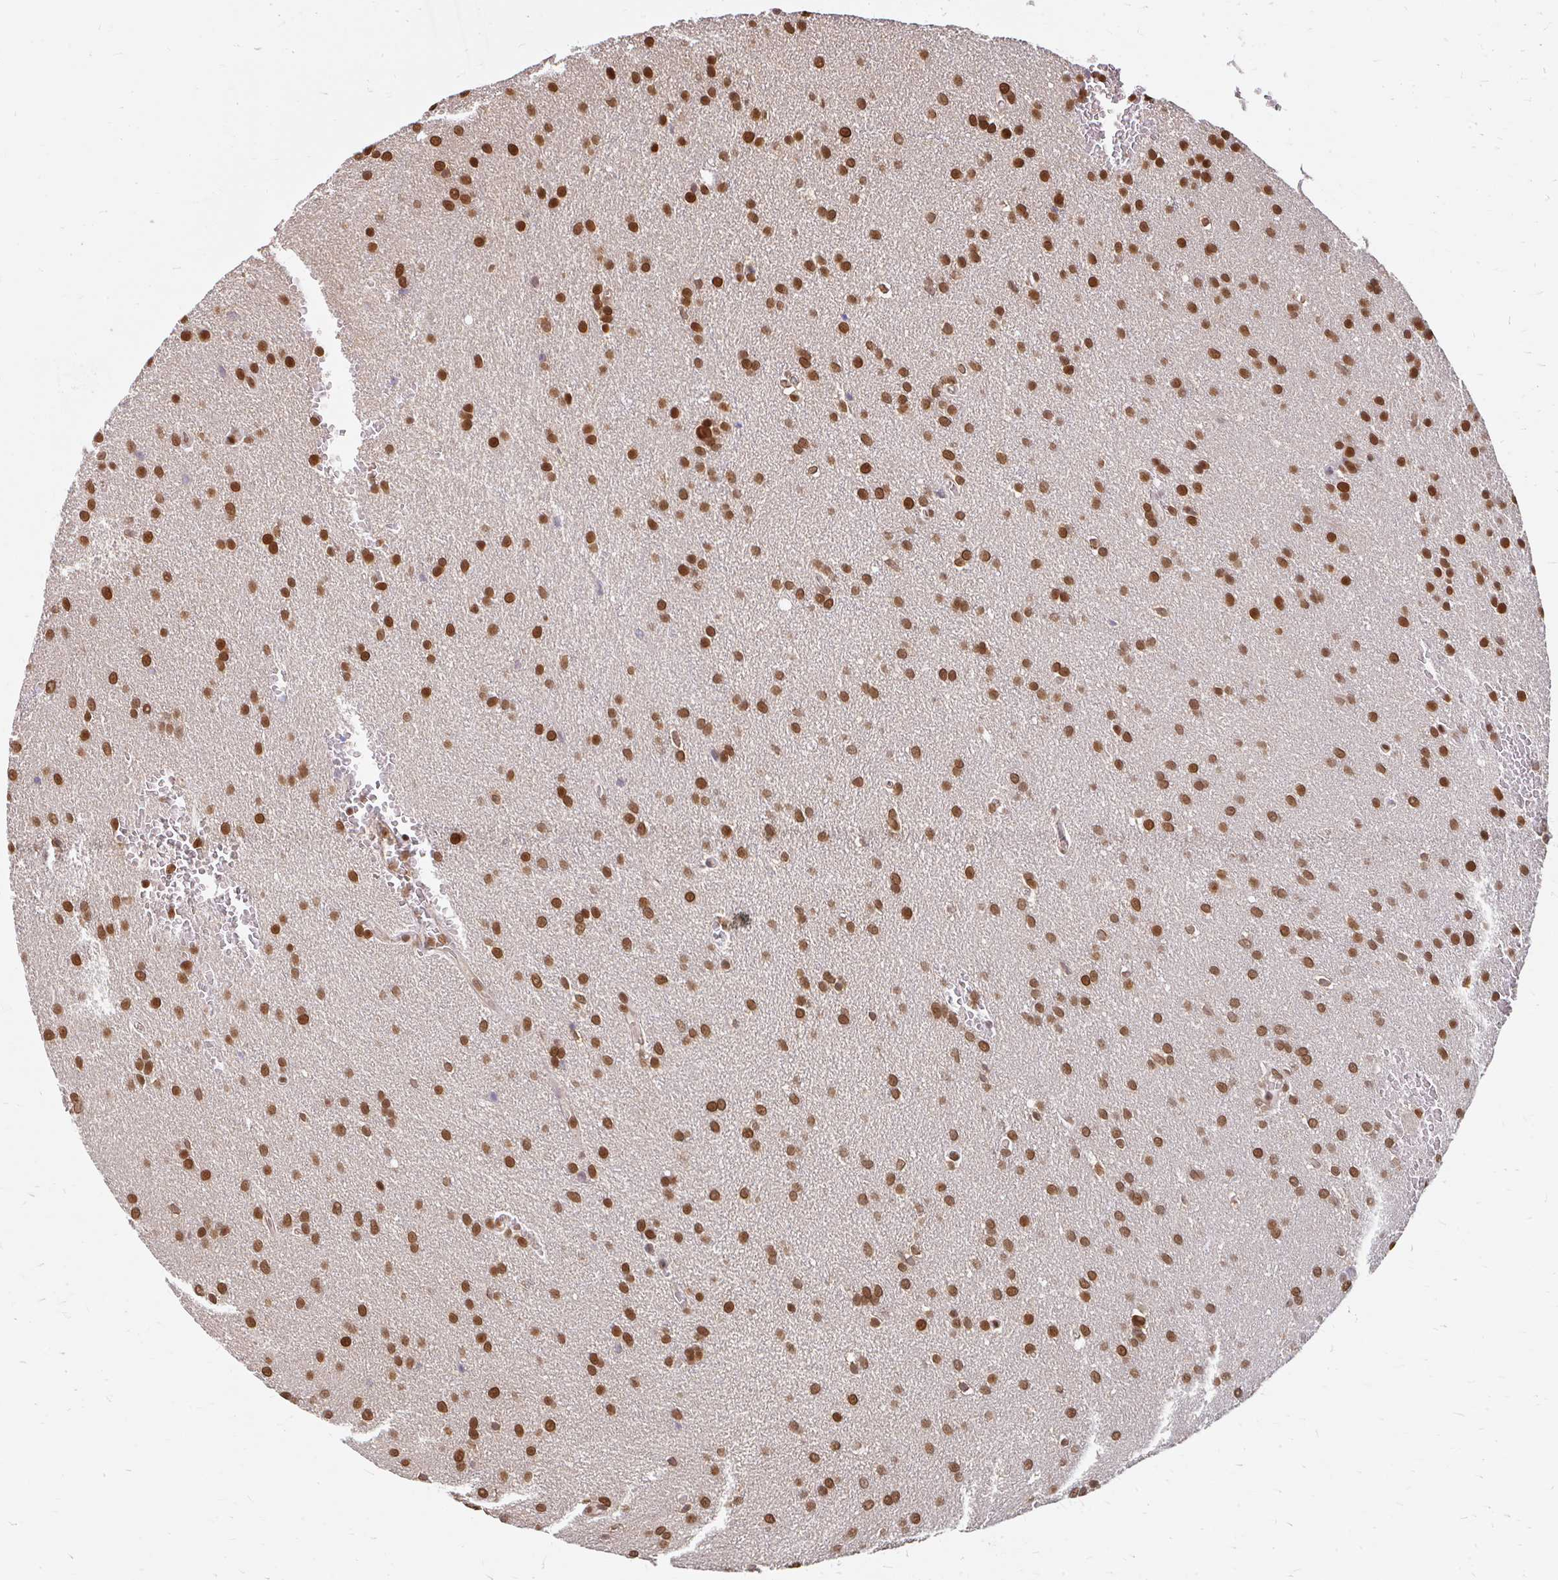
{"staining": {"intensity": "moderate", "quantity": ">75%", "location": "nuclear"}, "tissue": "glioma", "cell_type": "Tumor cells", "image_type": "cancer", "snomed": [{"axis": "morphology", "description": "Glioma, malignant, Low grade"}, {"axis": "topography", "description": "Brain"}], "caption": "Malignant low-grade glioma stained with a protein marker demonstrates moderate staining in tumor cells.", "gene": "XPO1", "patient": {"sex": "female", "age": 33}}